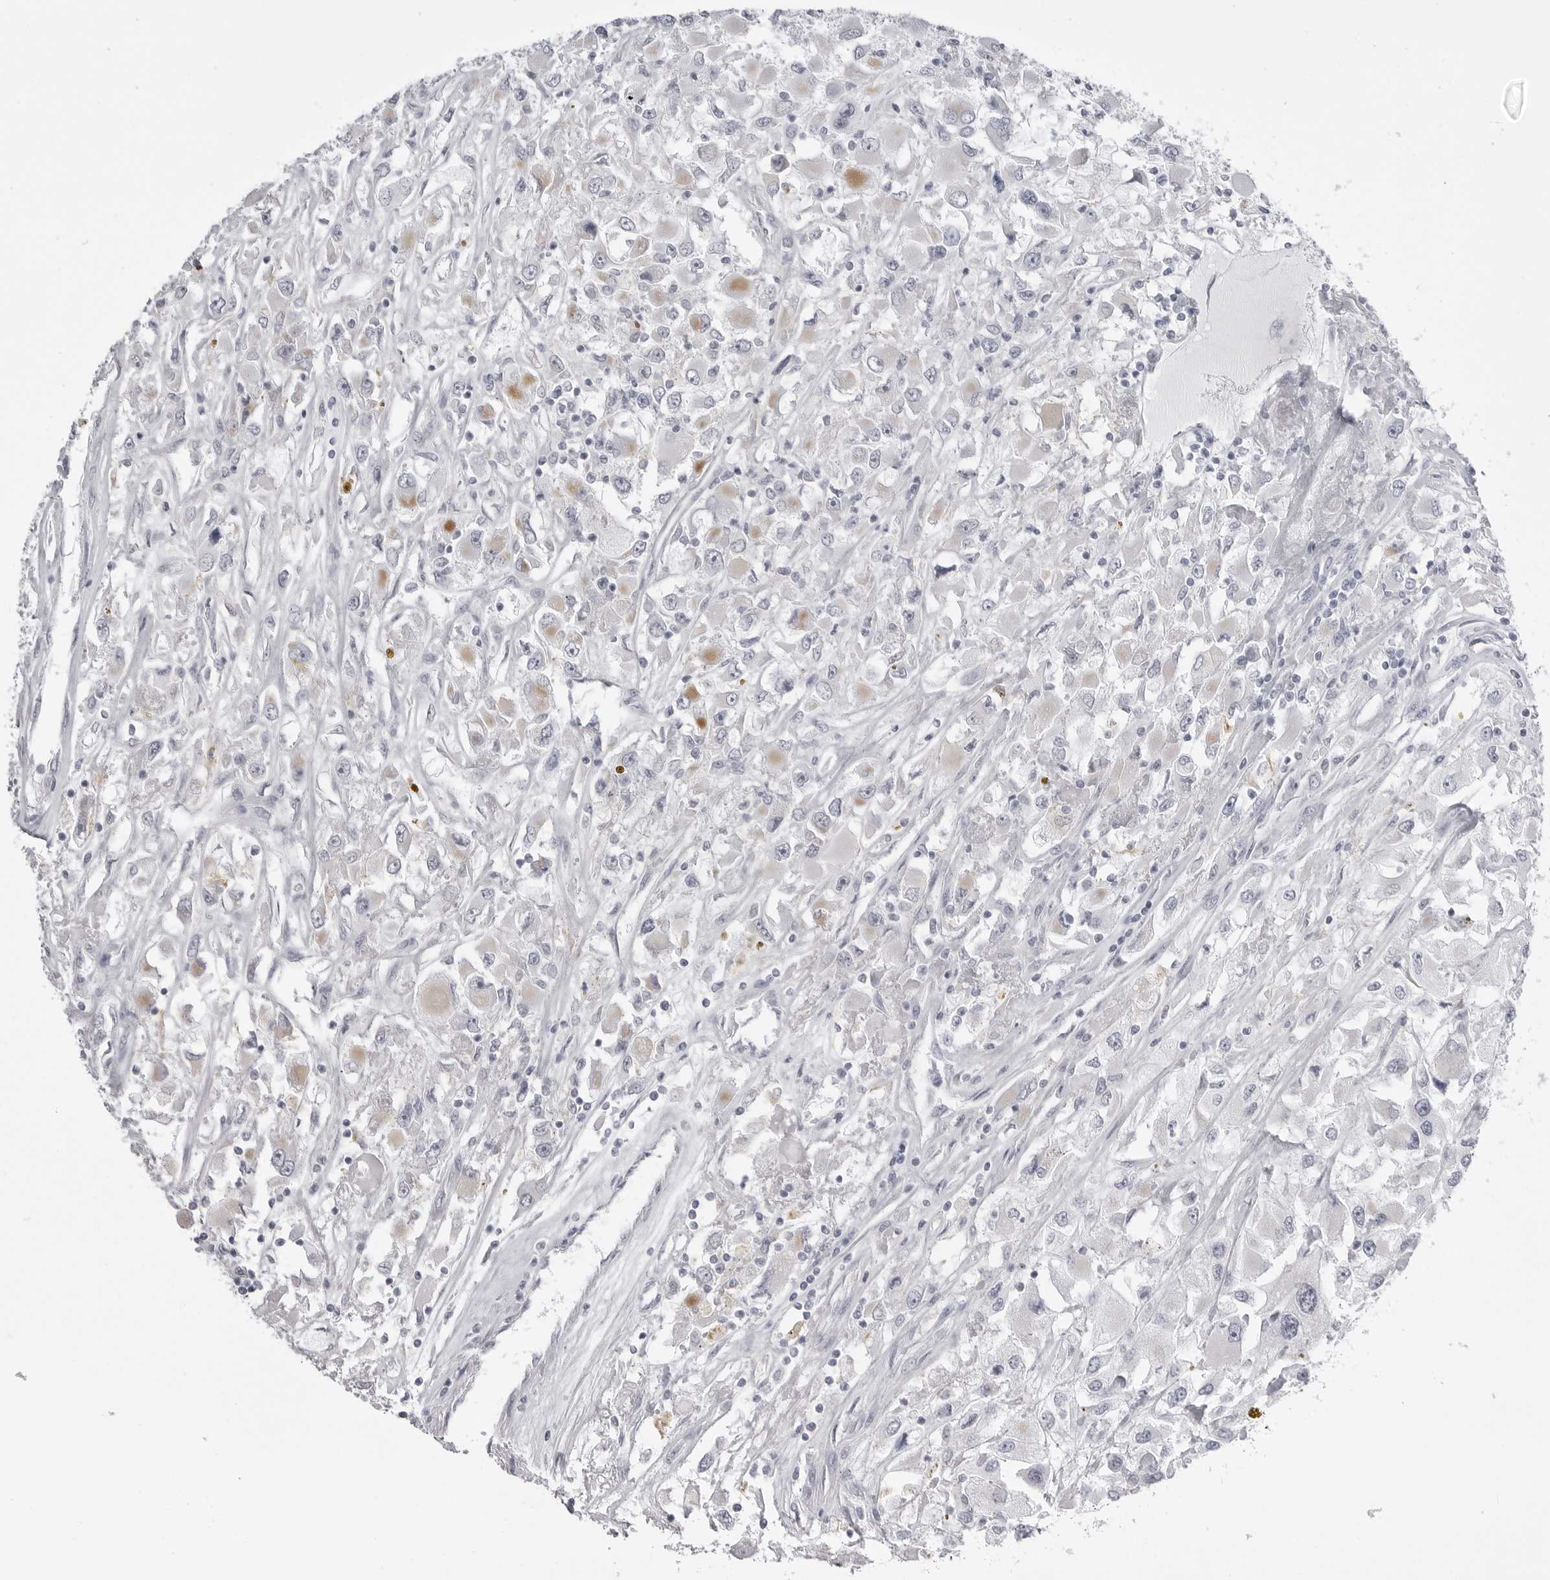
{"staining": {"intensity": "negative", "quantity": "none", "location": "none"}, "tissue": "renal cancer", "cell_type": "Tumor cells", "image_type": "cancer", "snomed": [{"axis": "morphology", "description": "Adenocarcinoma, NOS"}, {"axis": "topography", "description": "Kidney"}], "caption": "Immunohistochemical staining of renal cancer (adenocarcinoma) demonstrates no significant staining in tumor cells.", "gene": "TUFM", "patient": {"sex": "female", "age": 52}}